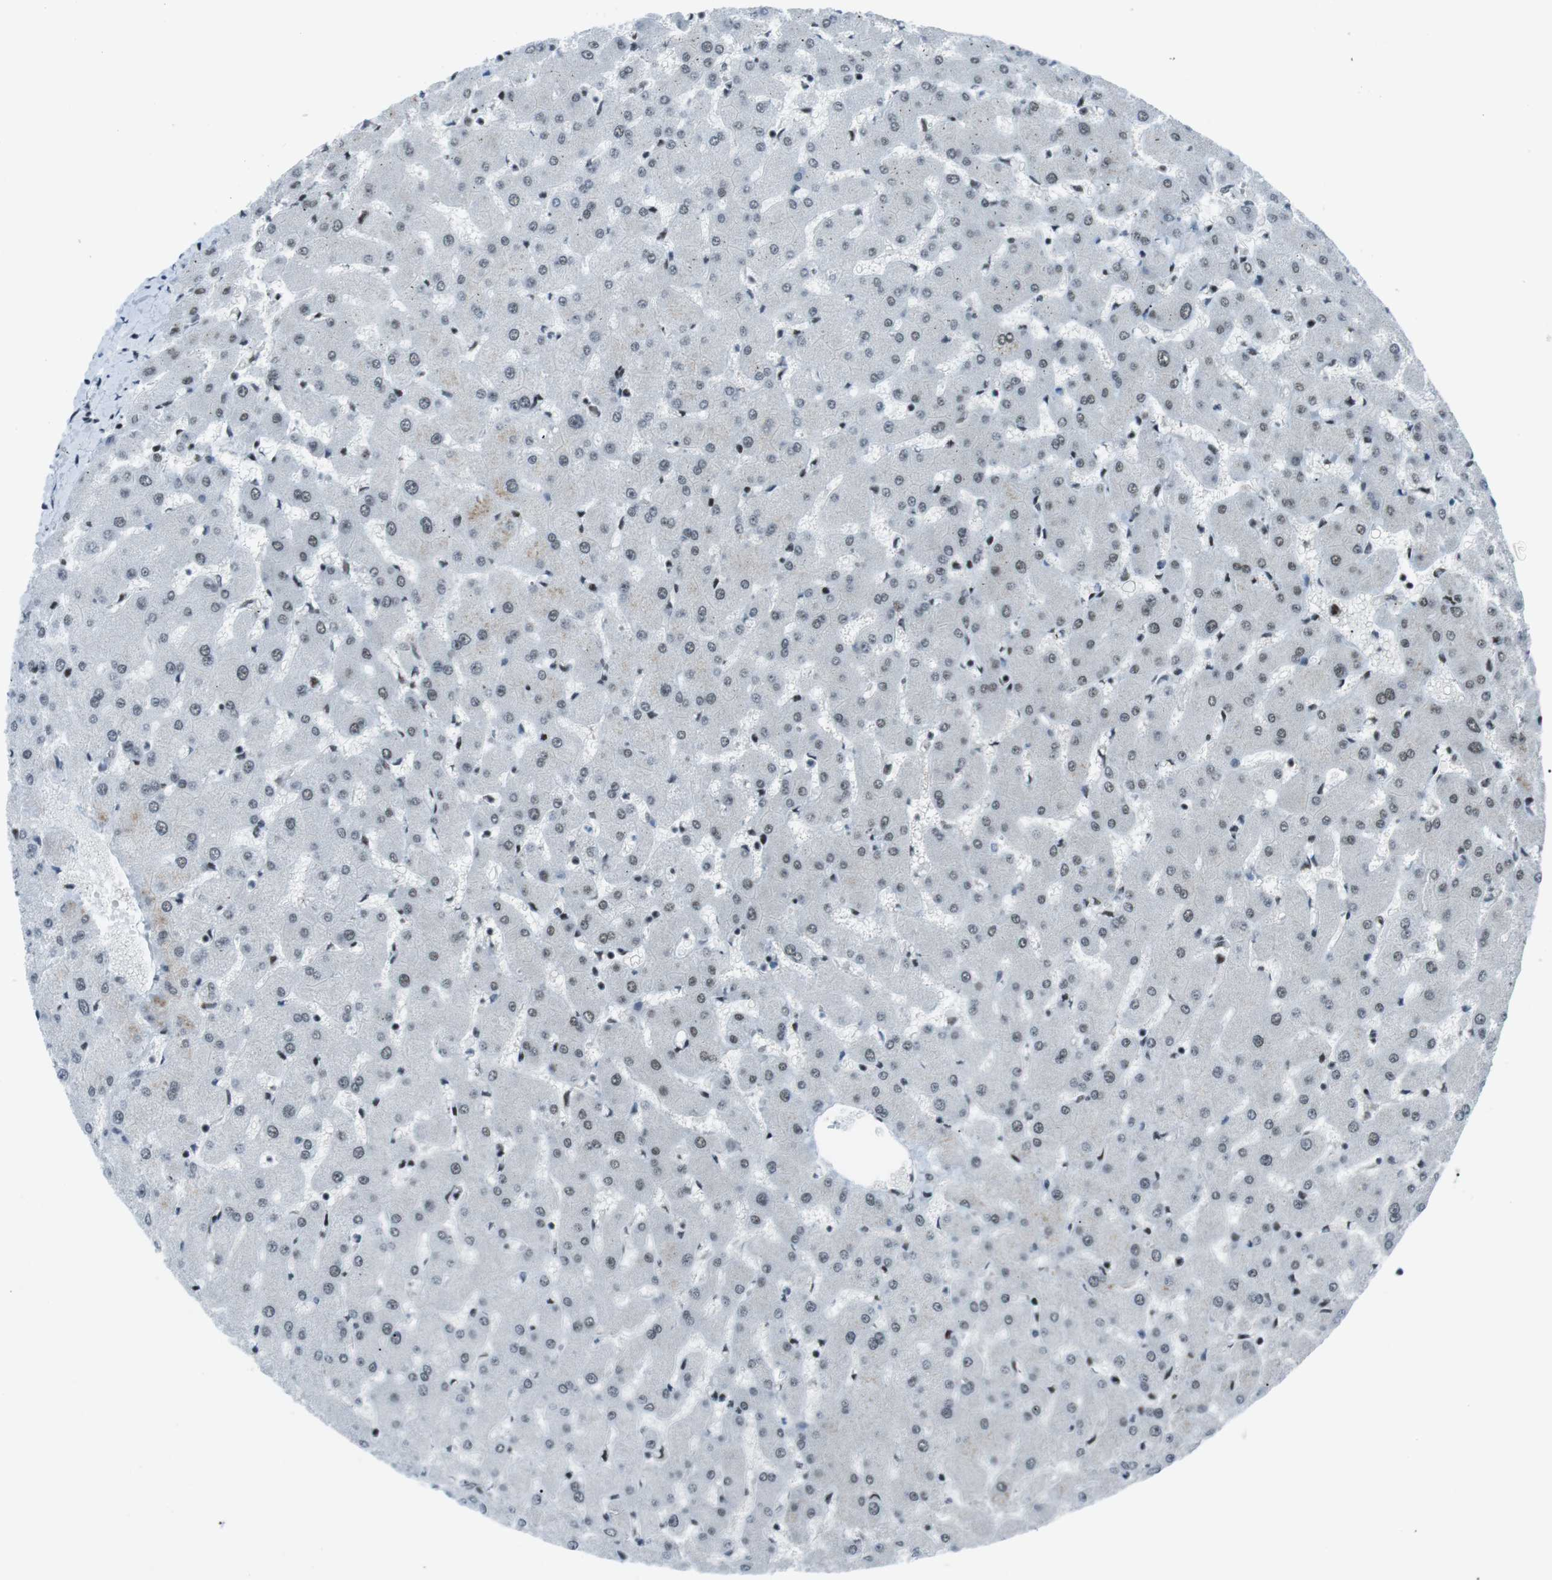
{"staining": {"intensity": "strong", "quantity": ">75%", "location": "nuclear"}, "tissue": "liver", "cell_type": "Cholangiocytes", "image_type": "normal", "snomed": [{"axis": "morphology", "description": "Normal tissue, NOS"}, {"axis": "topography", "description": "Liver"}], "caption": "DAB immunohistochemical staining of benign liver reveals strong nuclear protein positivity in approximately >75% of cholangiocytes. (Stains: DAB (3,3'-diaminobenzidine) in brown, nuclei in blue, Microscopy: brightfield microscopy at high magnification).", "gene": "TAF1", "patient": {"sex": "female", "age": 63}}